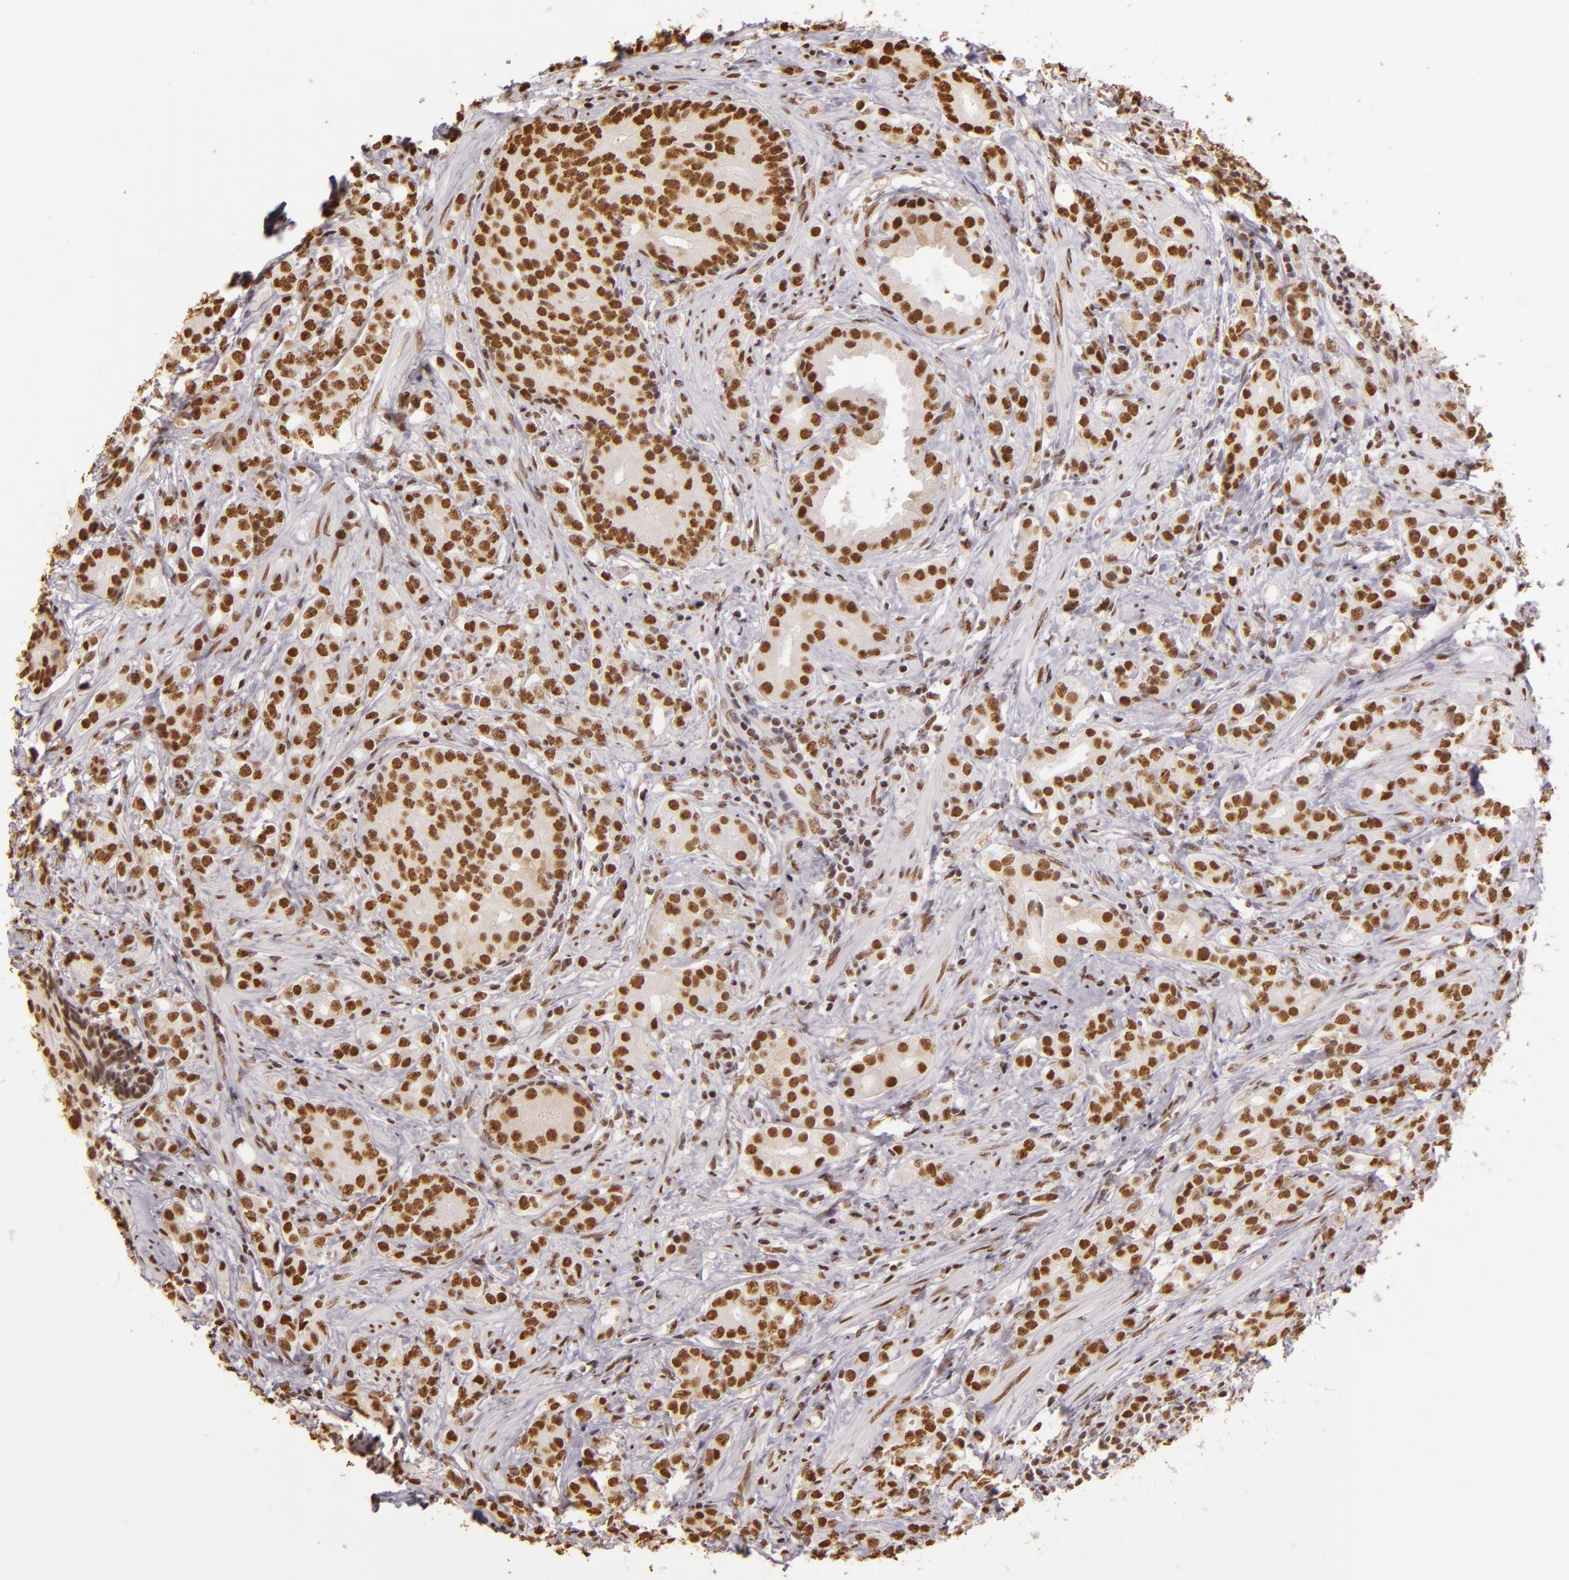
{"staining": {"intensity": "strong", "quantity": ">75%", "location": "nuclear"}, "tissue": "prostate cancer", "cell_type": "Tumor cells", "image_type": "cancer", "snomed": [{"axis": "morphology", "description": "Adenocarcinoma, Medium grade"}, {"axis": "topography", "description": "Prostate"}], "caption": "Protein staining of prostate medium-grade adenocarcinoma tissue reveals strong nuclear expression in about >75% of tumor cells.", "gene": "PAPOLA", "patient": {"sex": "male", "age": 59}}